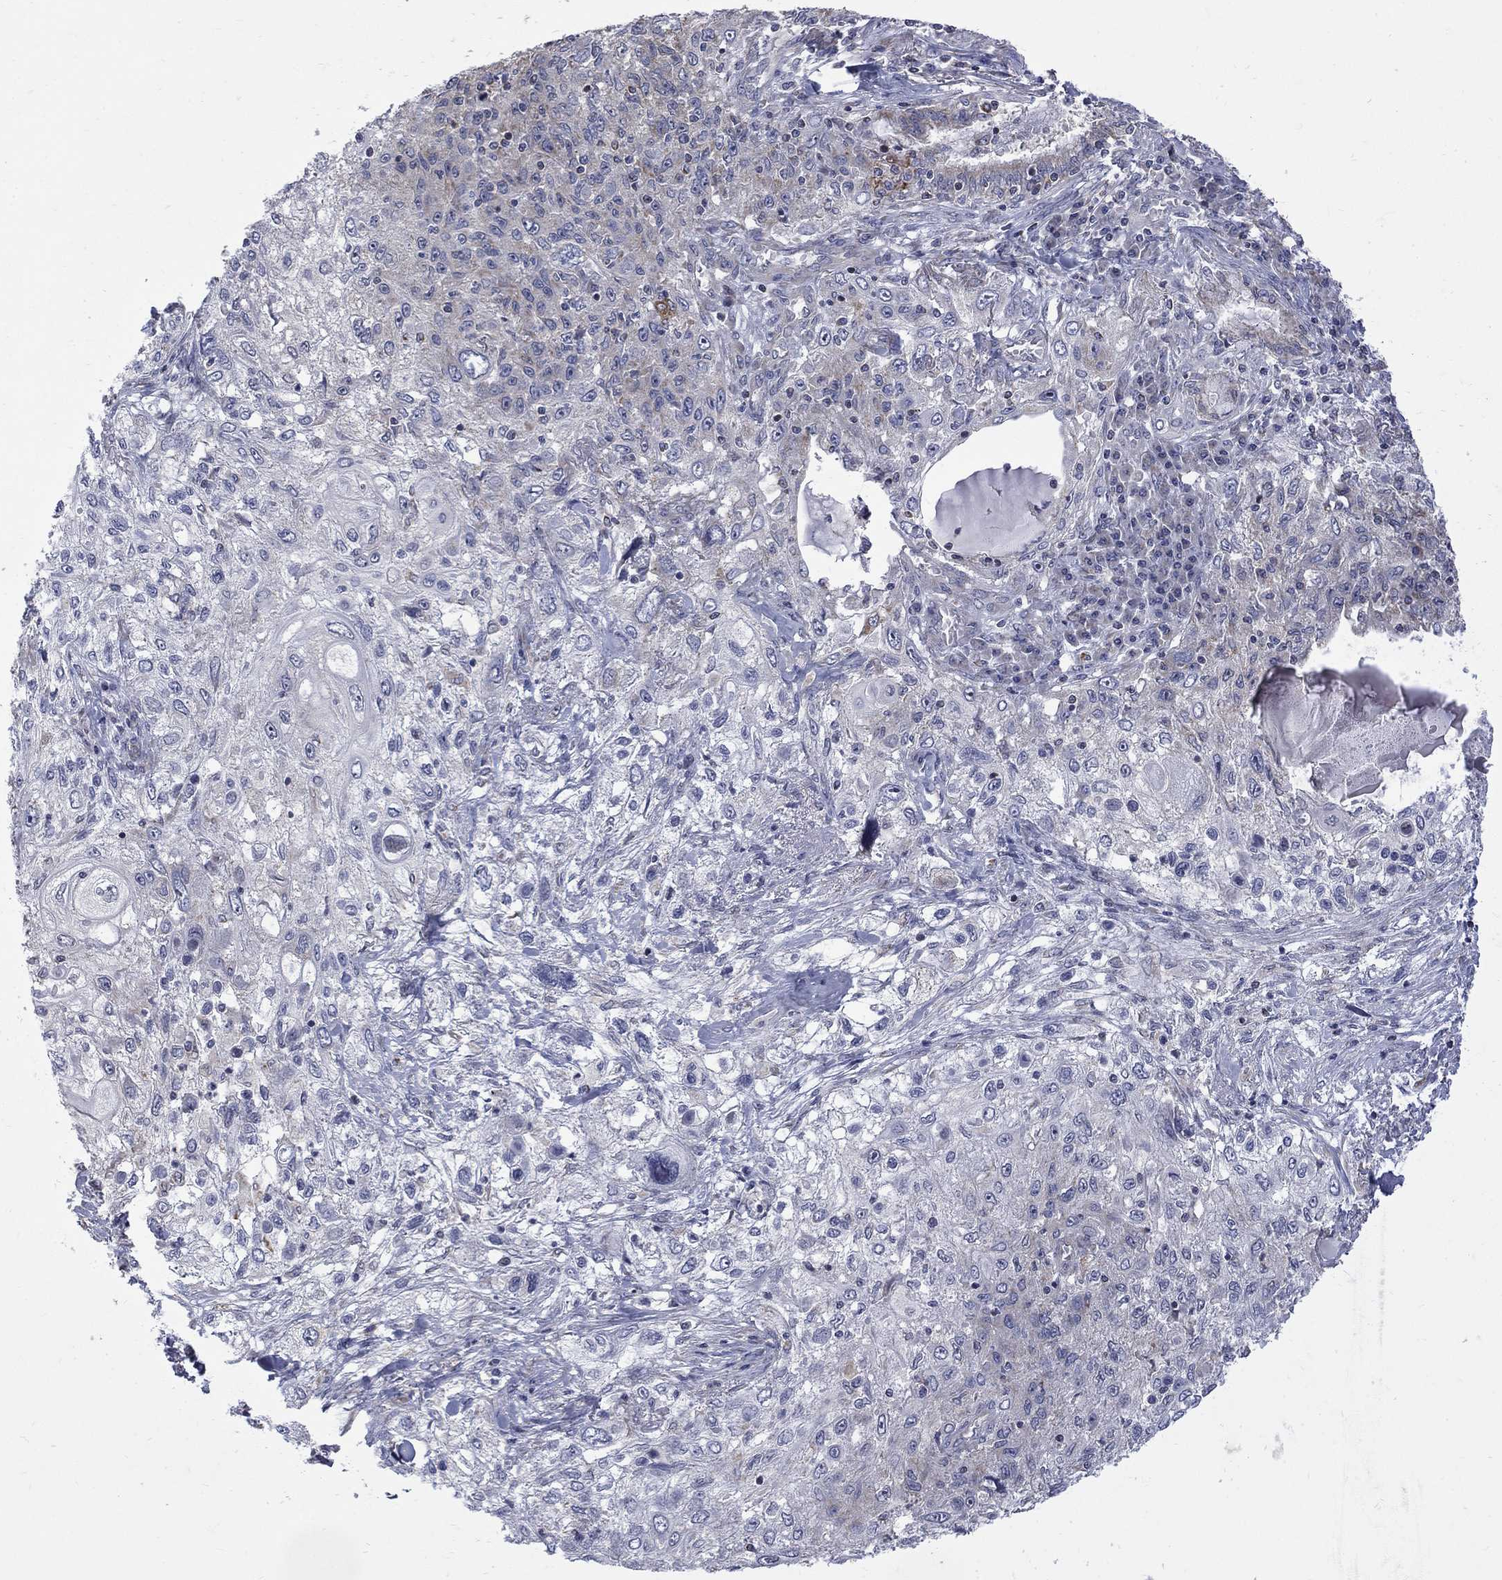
{"staining": {"intensity": "negative", "quantity": "none", "location": "none"}, "tissue": "lung cancer", "cell_type": "Tumor cells", "image_type": "cancer", "snomed": [{"axis": "morphology", "description": "Squamous cell carcinoma, NOS"}, {"axis": "topography", "description": "Lung"}], "caption": "Protein analysis of lung cancer (squamous cell carcinoma) exhibits no significant positivity in tumor cells. (Stains: DAB immunohistochemistry with hematoxylin counter stain, Microscopy: brightfield microscopy at high magnification).", "gene": "SH2B1", "patient": {"sex": "female", "age": 69}}